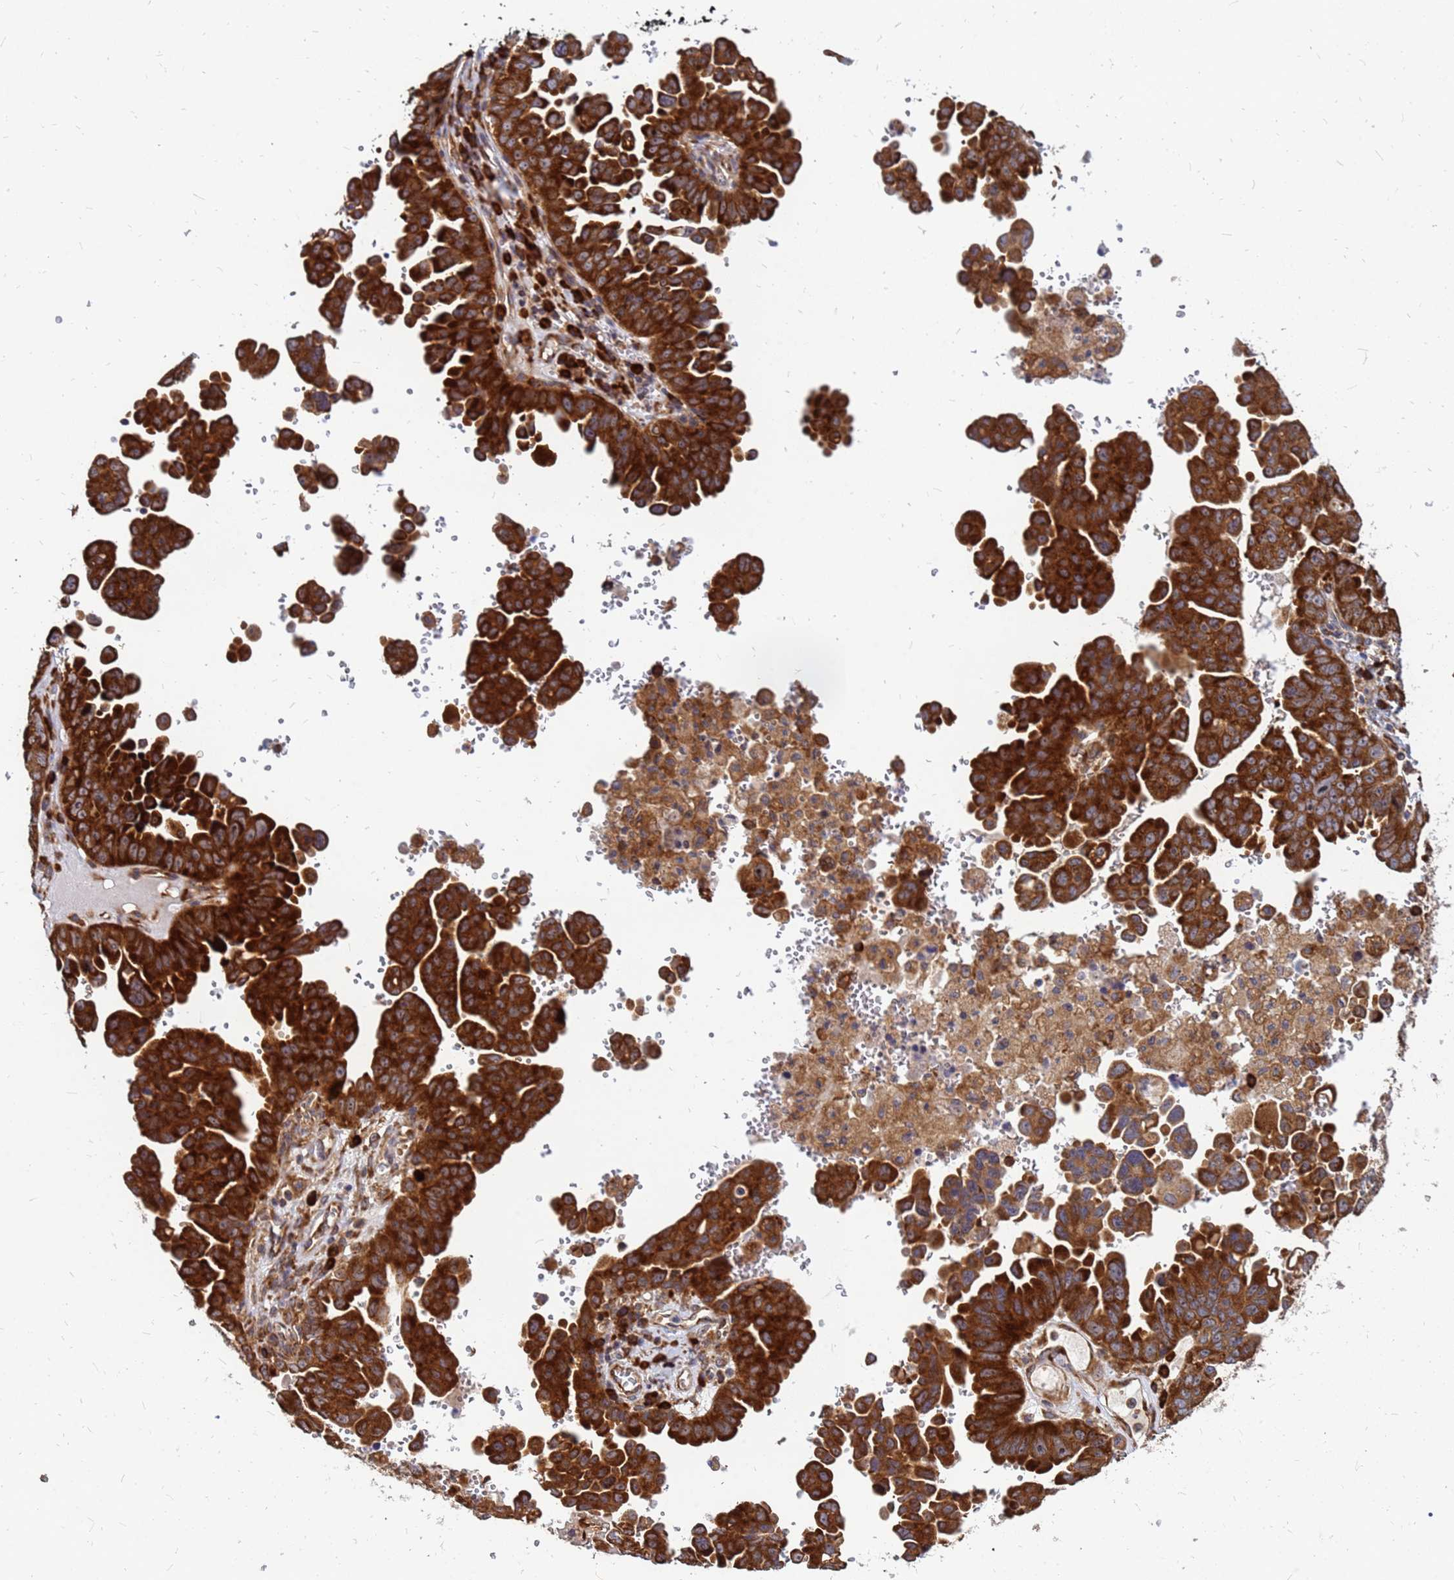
{"staining": {"intensity": "strong", "quantity": ">75%", "location": "cytoplasmic/membranous"}, "tissue": "ovarian cancer", "cell_type": "Tumor cells", "image_type": "cancer", "snomed": [{"axis": "morphology", "description": "Carcinoma, endometroid"}, {"axis": "topography", "description": "Ovary"}], "caption": "This photomicrograph shows IHC staining of ovarian endometroid carcinoma, with high strong cytoplasmic/membranous staining in about >75% of tumor cells.", "gene": "RPL8", "patient": {"sex": "female", "age": 62}}